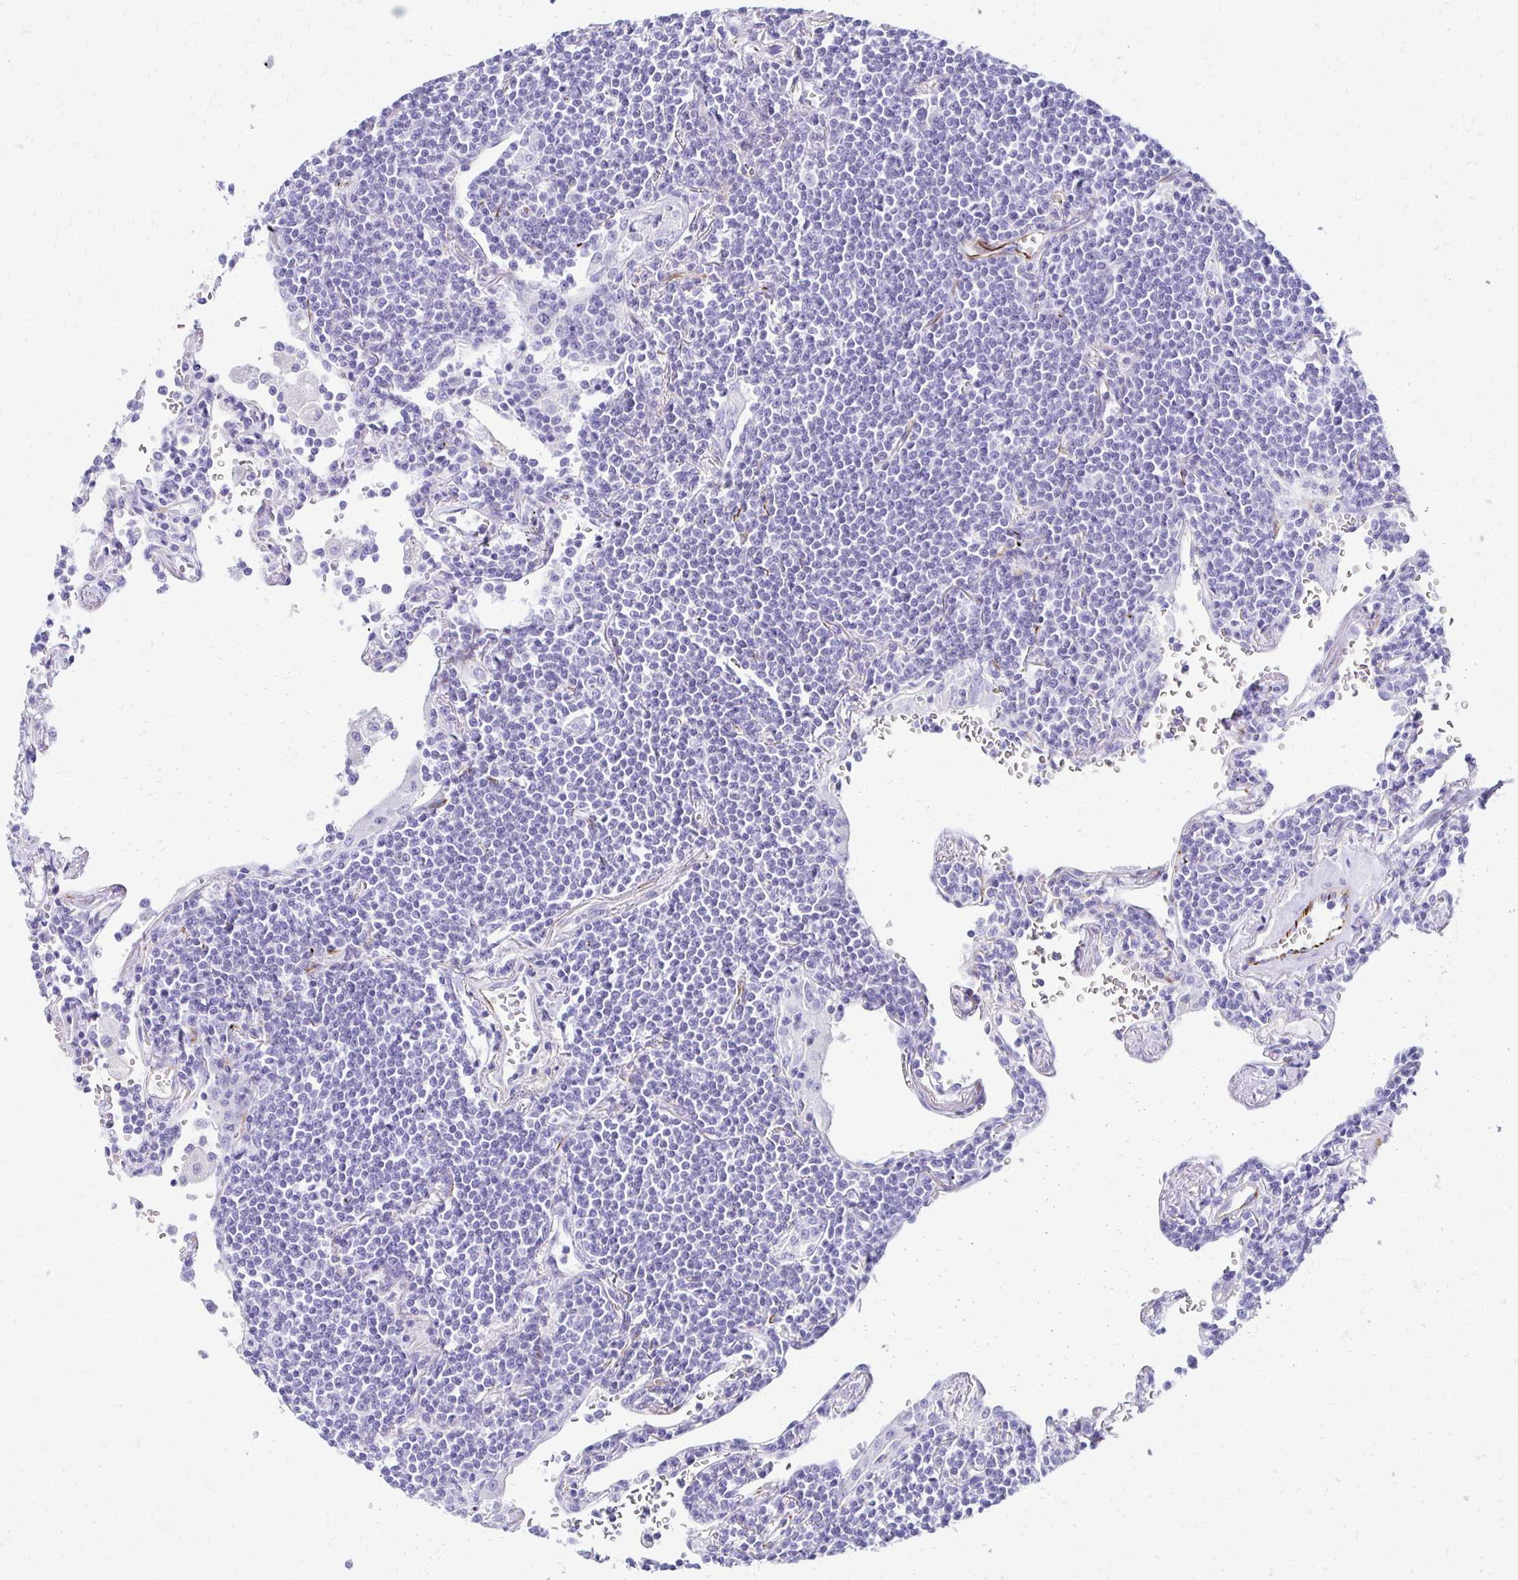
{"staining": {"intensity": "negative", "quantity": "none", "location": "none"}, "tissue": "lymphoma", "cell_type": "Tumor cells", "image_type": "cancer", "snomed": [{"axis": "morphology", "description": "Malignant lymphoma, non-Hodgkin's type, Low grade"}, {"axis": "topography", "description": "Lung"}], "caption": "A high-resolution histopathology image shows immunohistochemistry (IHC) staining of lymphoma, which displays no significant staining in tumor cells.", "gene": "TMEM54", "patient": {"sex": "female", "age": 71}}